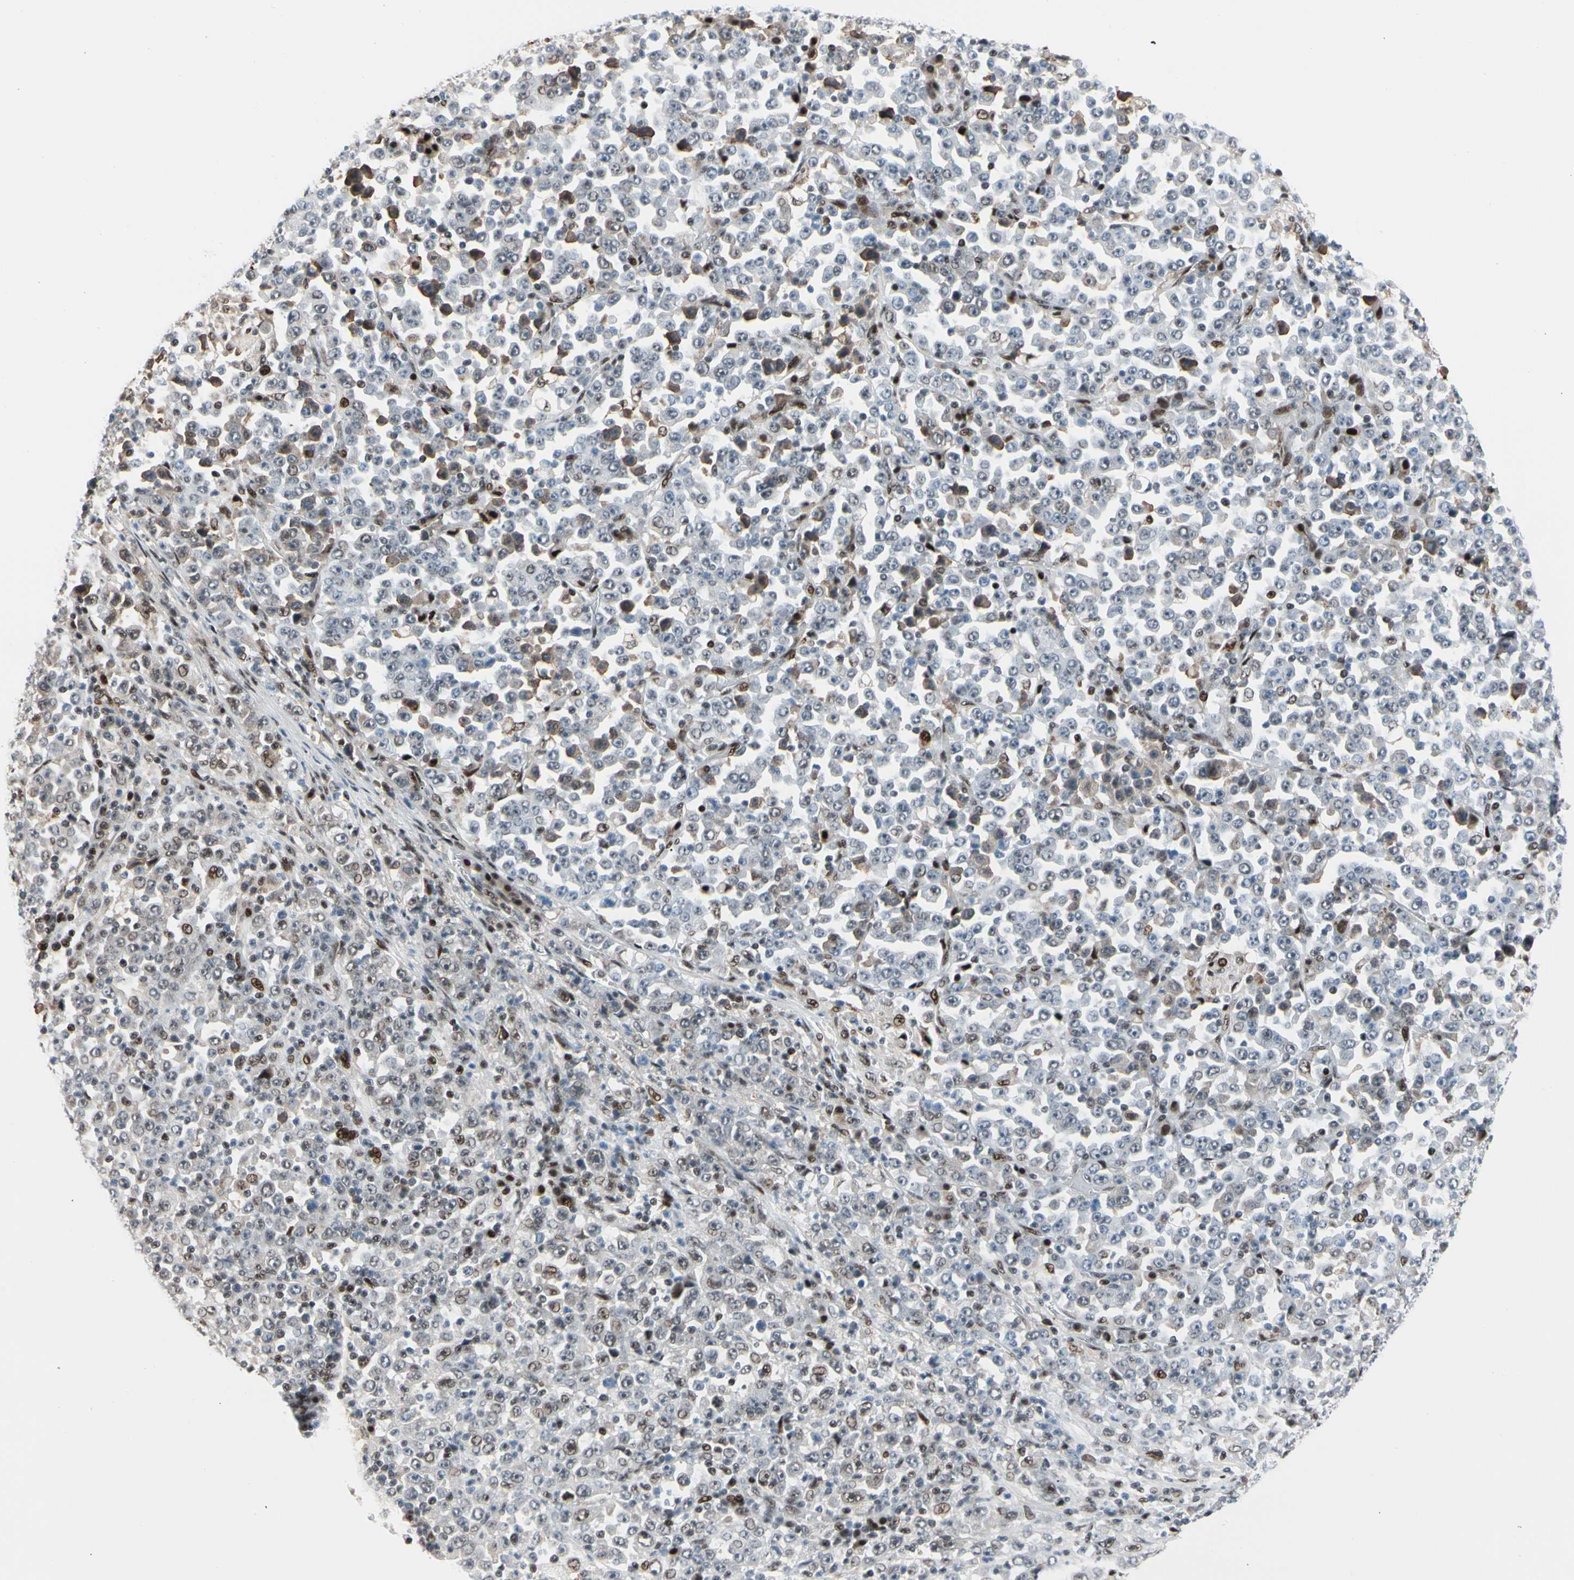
{"staining": {"intensity": "moderate", "quantity": "25%-75%", "location": "nuclear"}, "tissue": "stomach cancer", "cell_type": "Tumor cells", "image_type": "cancer", "snomed": [{"axis": "morphology", "description": "Normal tissue, NOS"}, {"axis": "morphology", "description": "Adenocarcinoma, NOS"}, {"axis": "topography", "description": "Stomach, upper"}, {"axis": "topography", "description": "Stomach"}], "caption": "Immunohistochemistry photomicrograph of human stomach cancer stained for a protein (brown), which shows medium levels of moderate nuclear positivity in about 25%-75% of tumor cells.", "gene": "FOXO3", "patient": {"sex": "male", "age": 59}}